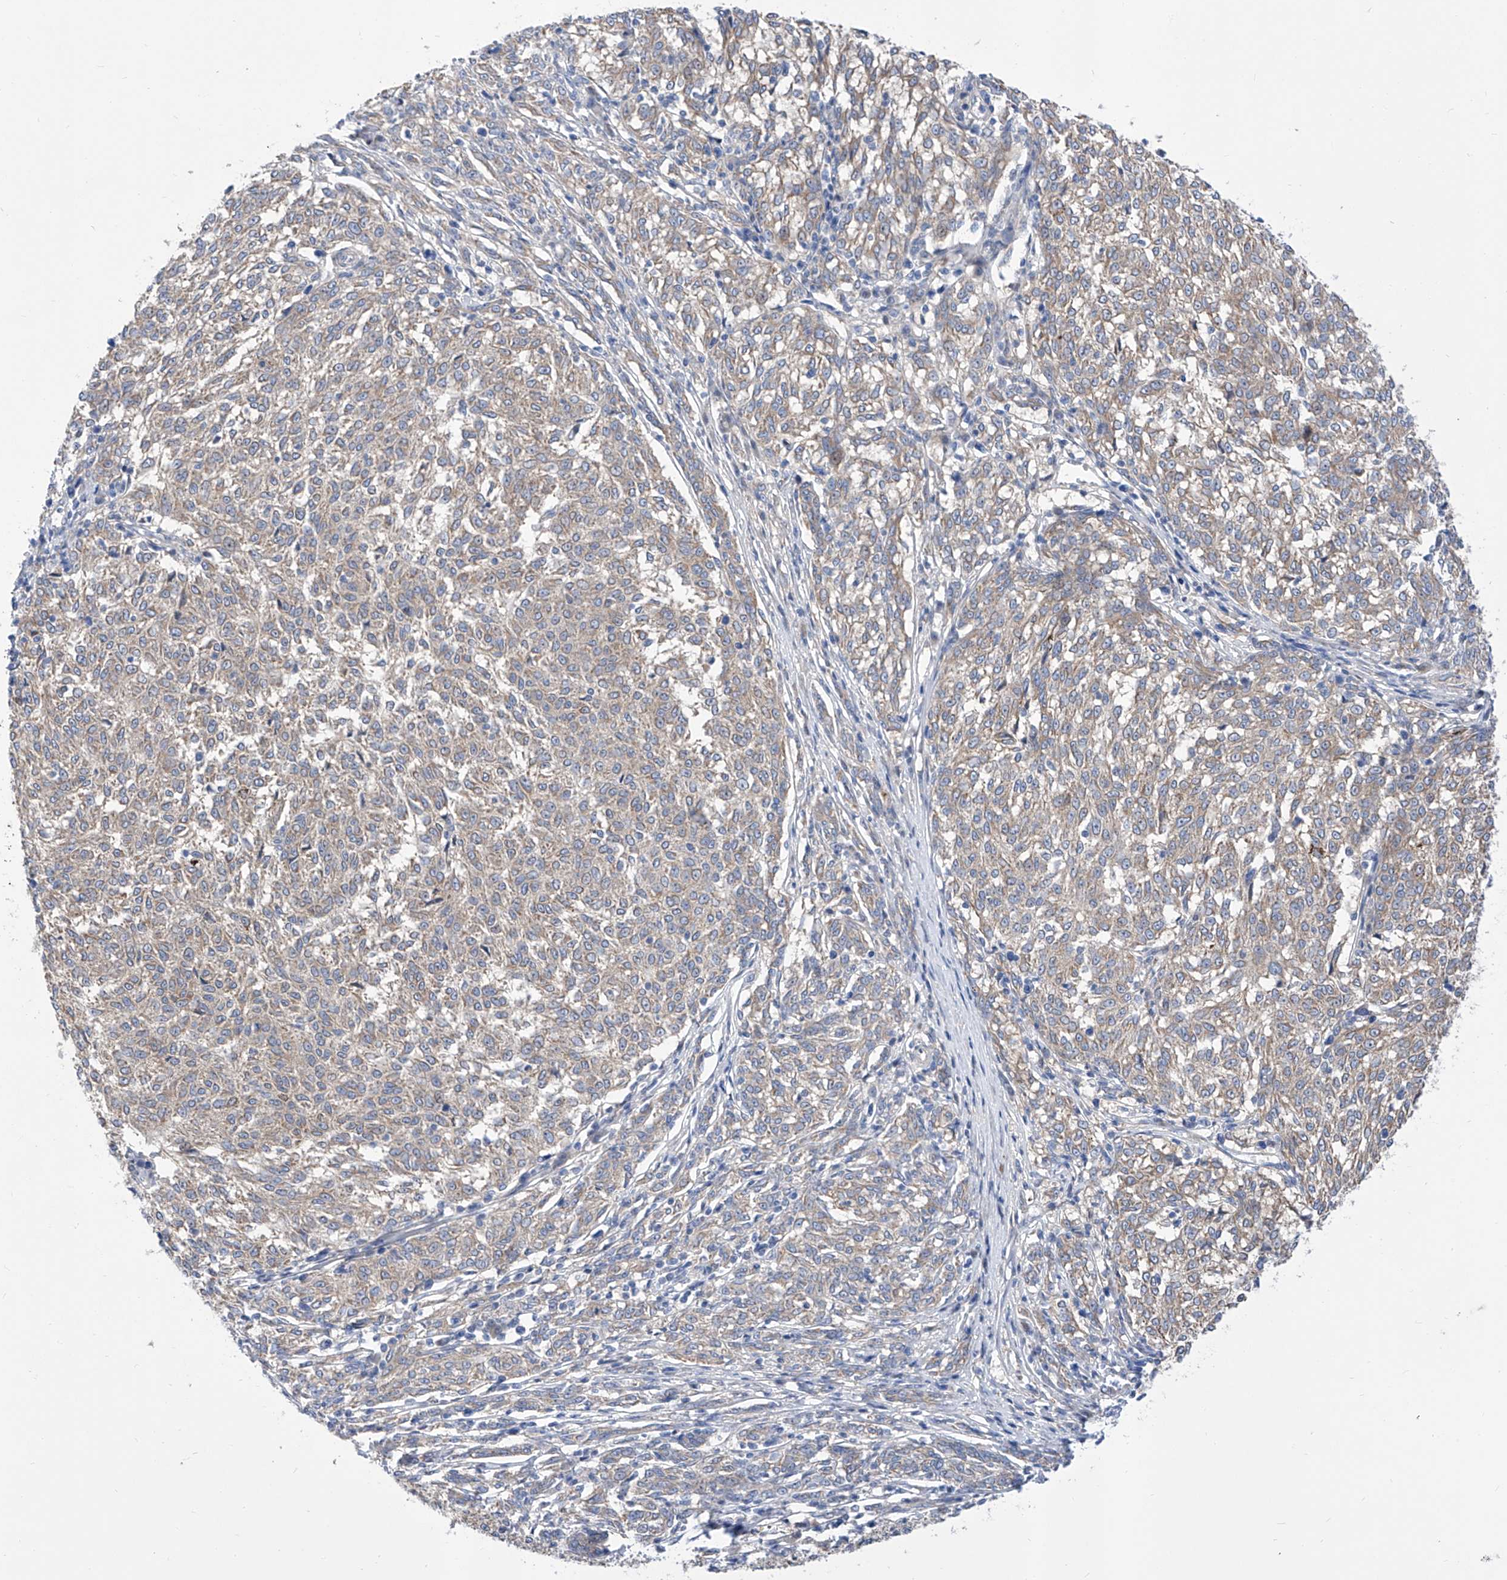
{"staining": {"intensity": "weak", "quantity": ">75%", "location": "cytoplasmic/membranous"}, "tissue": "melanoma", "cell_type": "Tumor cells", "image_type": "cancer", "snomed": [{"axis": "morphology", "description": "Malignant melanoma, NOS"}, {"axis": "topography", "description": "Skin"}], "caption": "A histopathology image of human melanoma stained for a protein displays weak cytoplasmic/membranous brown staining in tumor cells.", "gene": "SRBD1", "patient": {"sex": "female", "age": 72}}